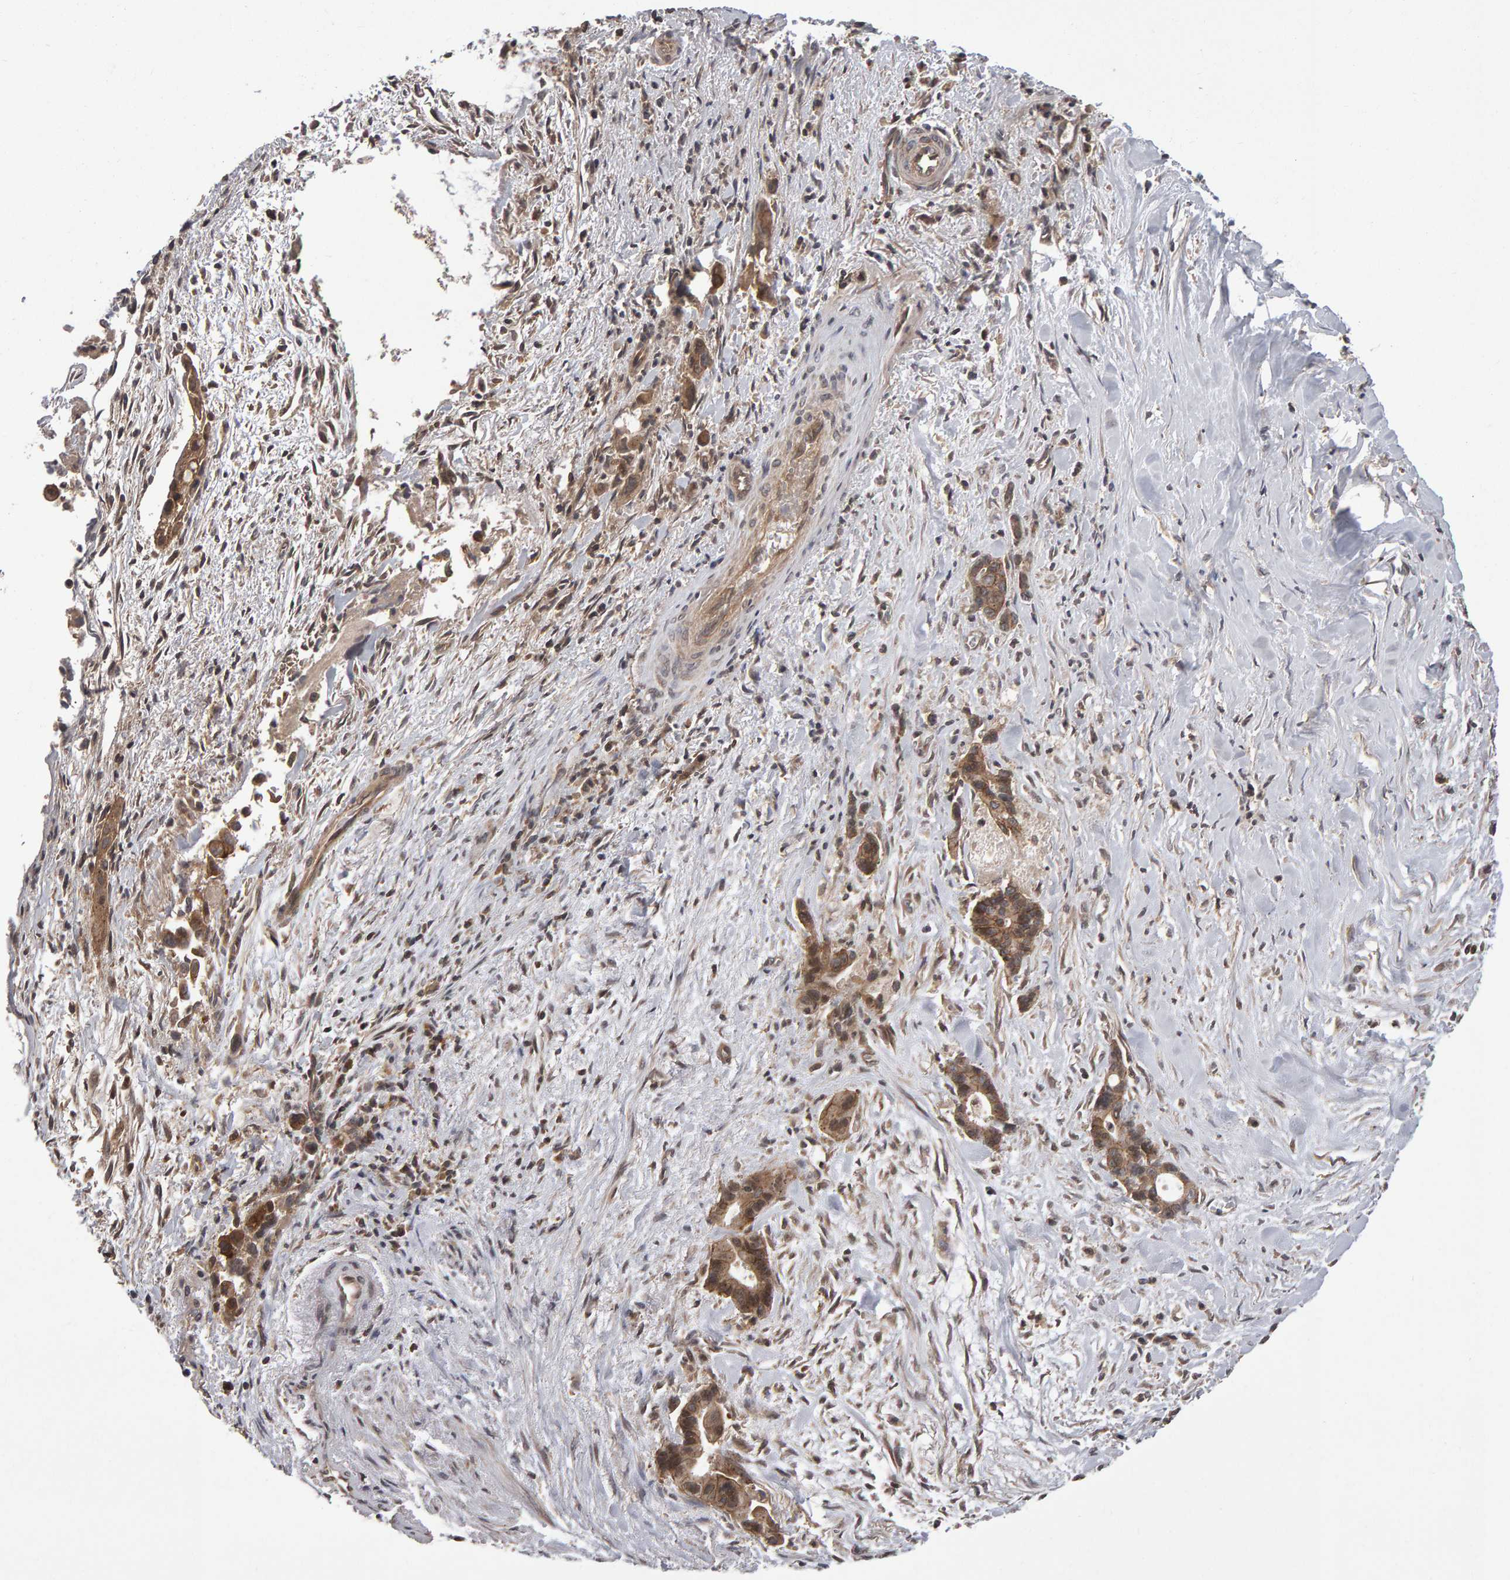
{"staining": {"intensity": "moderate", "quantity": ">75%", "location": "cytoplasmic/membranous"}, "tissue": "liver cancer", "cell_type": "Tumor cells", "image_type": "cancer", "snomed": [{"axis": "morphology", "description": "Cholangiocarcinoma"}, {"axis": "topography", "description": "Liver"}], "caption": "The immunohistochemical stain shows moderate cytoplasmic/membranous expression in tumor cells of liver cancer tissue.", "gene": "SCRIB", "patient": {"sex": "female", "age": 55}}